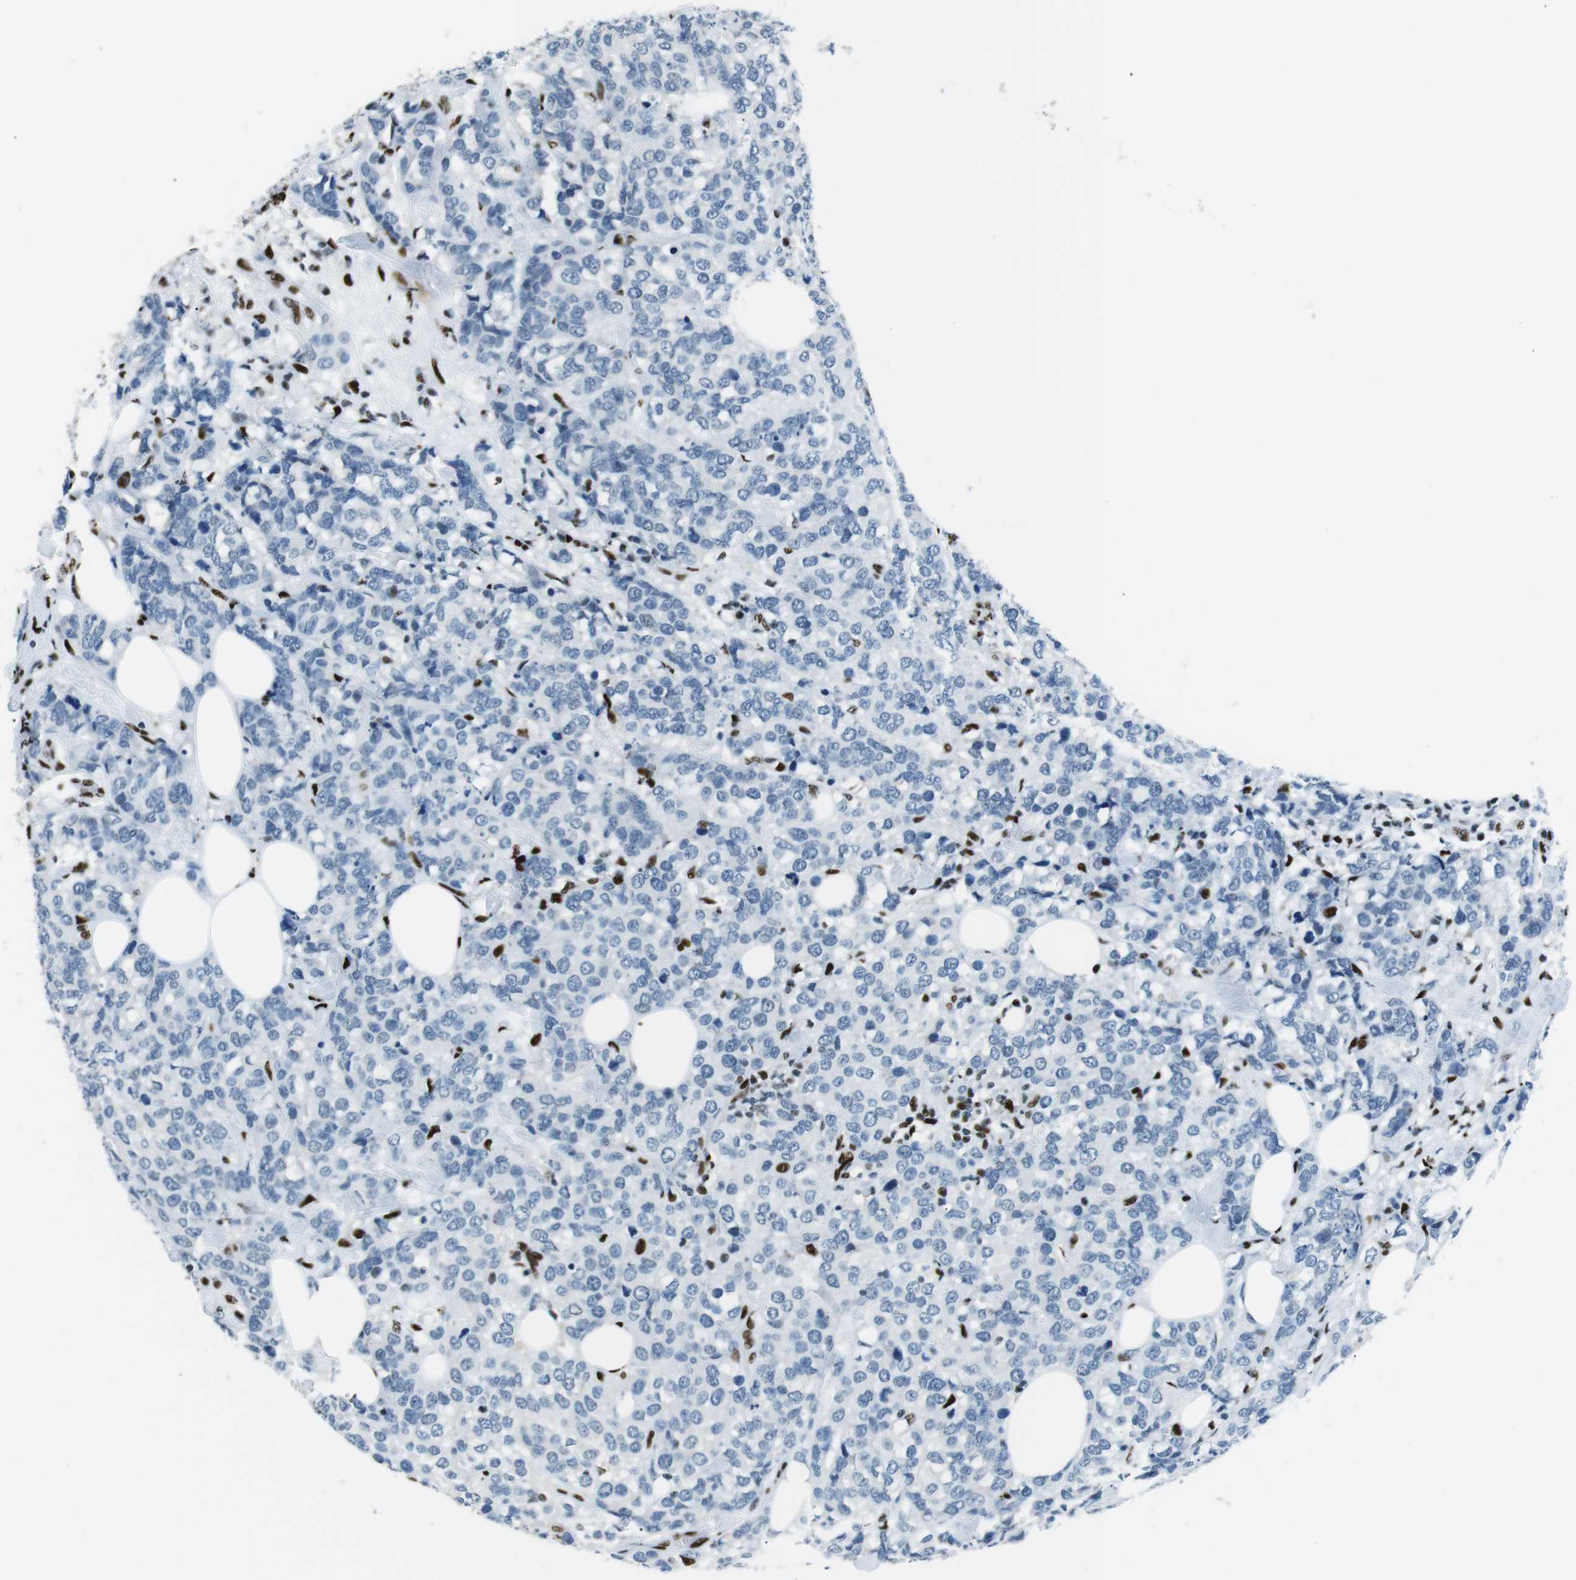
{"staining": {"intensity": "negative", "quantity": "none", "location": "none"}, "tissue": "breast cancer", "cell_type": "Tumor cells", "image_type": "cancer", "snomed": [{"axis": "morphology", "description": "Lobular carcinoma"}, {"axis": "topography", "description": "Breast"}], "caption": "Breast cancer (lobular carcinoma) was stained to show a protein in brown. There is no significant expression in tumor cells.", "gene": "PML", "patient": {"sex": "female", "age": 59}}